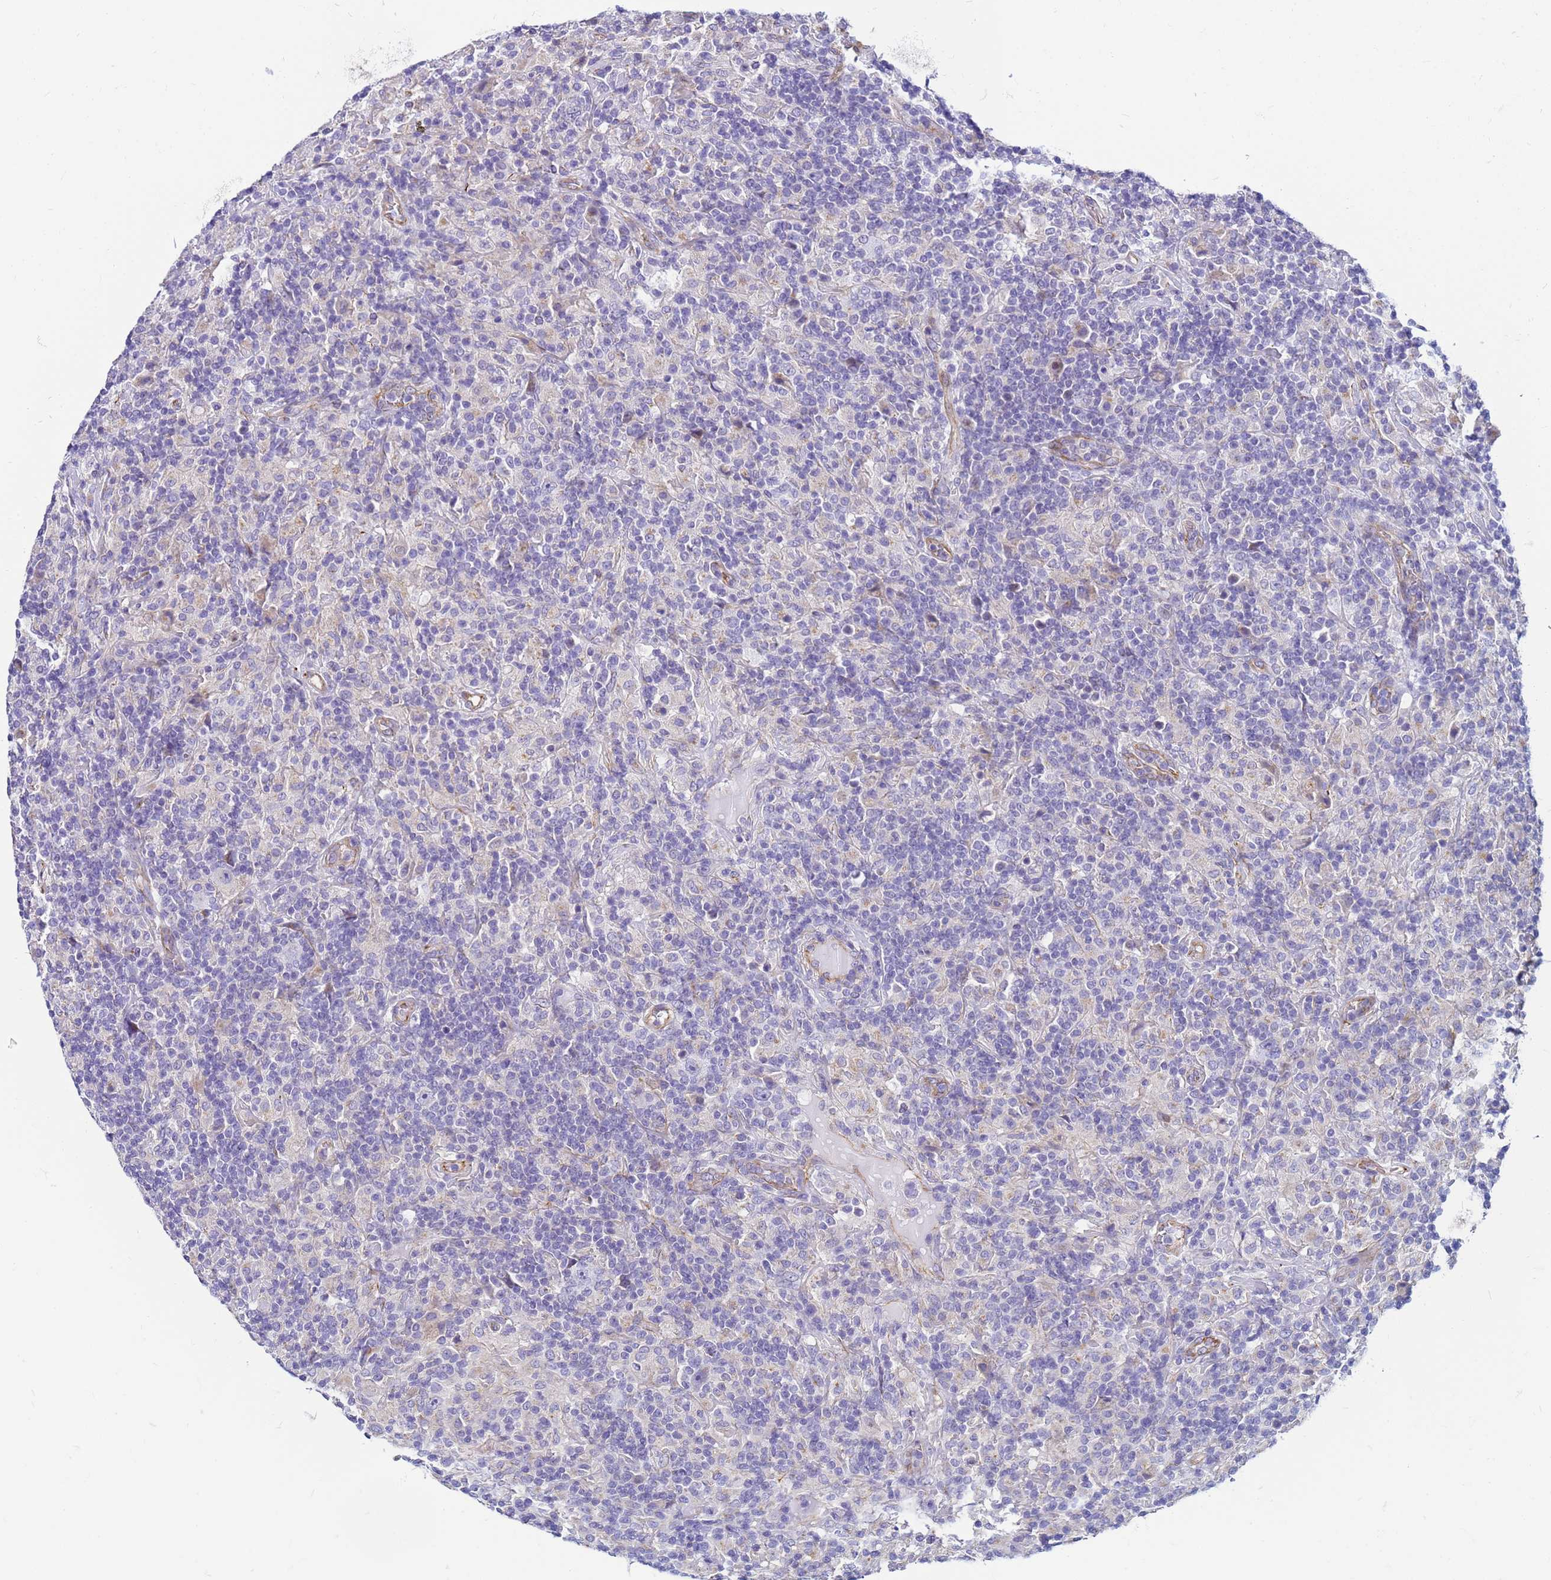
{"staining": {"intensity": "negative", "quantity": "none", "location": "none"}, "tissue": "lymphoma", "cell_type": "Tumor cells", "image_type": "cancer", "snomed": [{"axis": "morphology", "description": "Hodgkin's disease, NOS"}, {"axis": "topography", "description": "Lymph node"}], "caption": "There is no significant positivity in tumor cells of lymphoma.", "gene": "UBXN2B", "patient": {"sex": "male", "age": 70}}